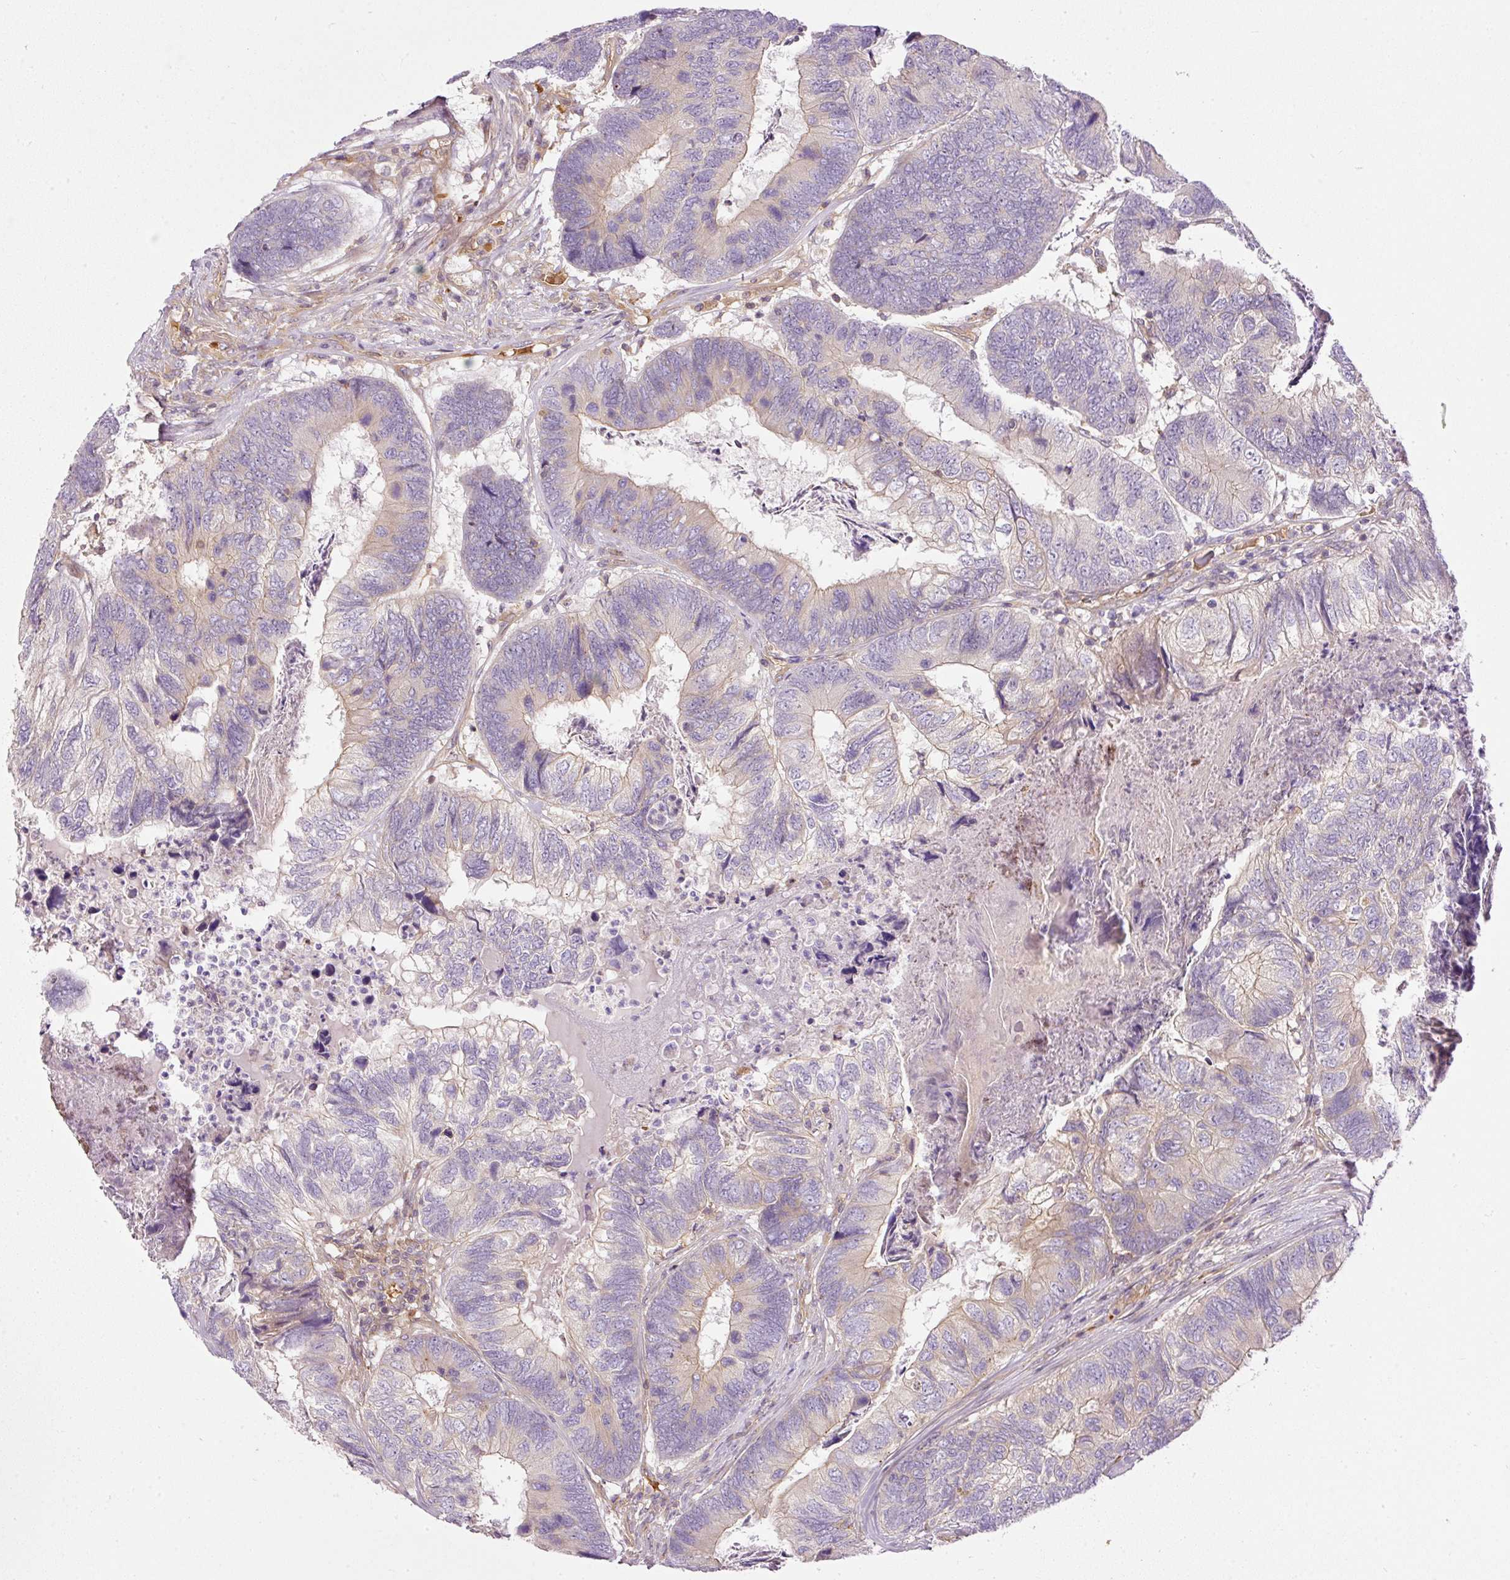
{"staining": {"intensity": "weak", "quantity": "<25%", "location": "cytoplasmic/membranous"}, "tissue": "colorectal cancer", "cell_type": "Tumor cells", "image_type": "cancer", "snomed": [{"axis": "morphology", "description": "Adenocarcinoma, NOS"}, {"axis": "topography", "description": "Colon"}], "caption": "High magnification brightfield microscopy of adenocarcinoma (colorectal) stained with DAB (brown) and counterstained with hematoxylin (blue): tumor cells show no significant positivity. (DAB immunohistochemistry, high magnification).", "gene": "TBC1D2B", "patient": {"sex": "female", "age": 67}}